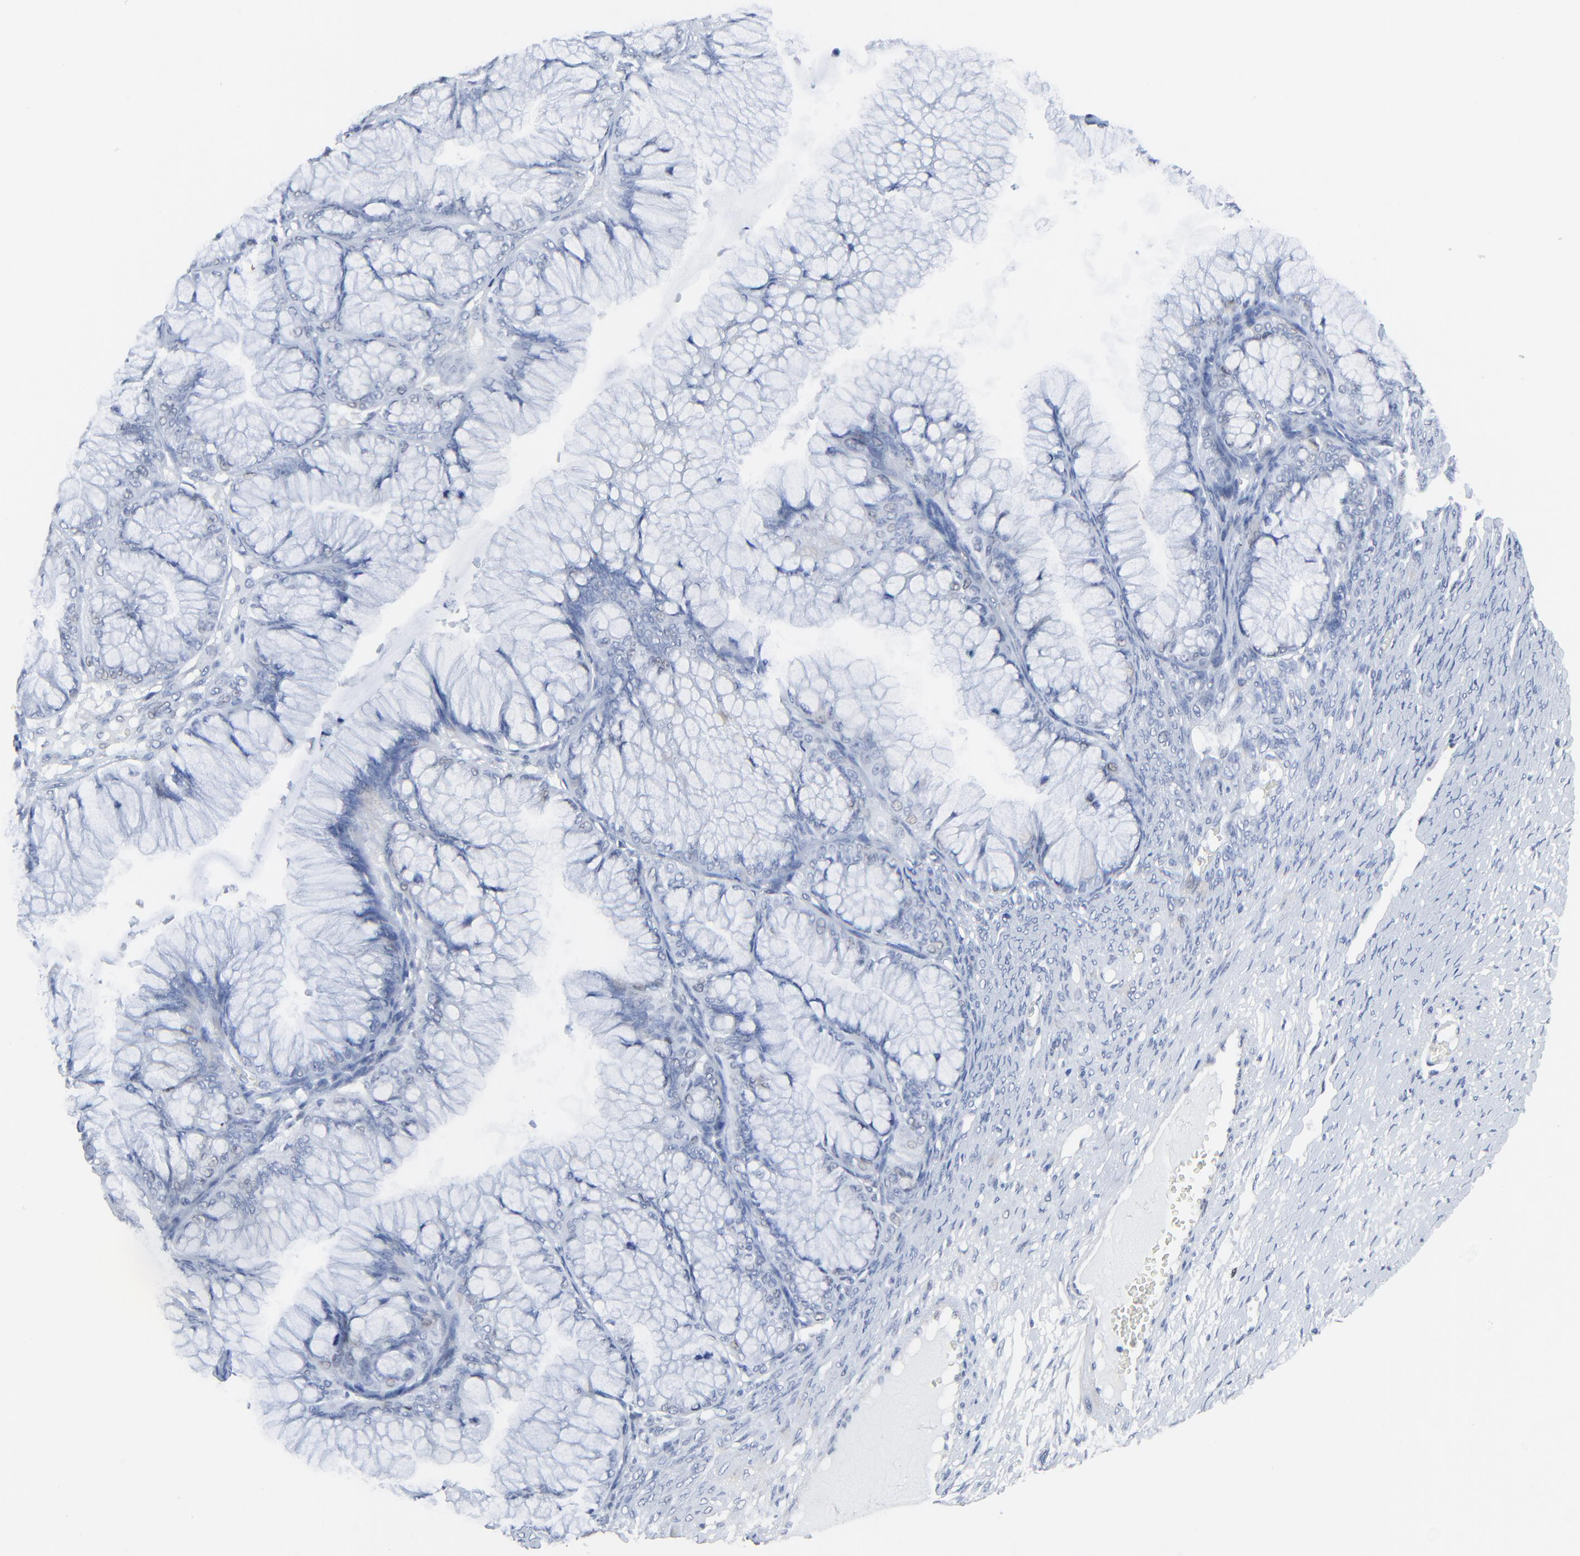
{"staining": {"intensity": "weak", "quantity": "<25%", "location": "nuclear"}, "tissue": "ovarian cancer", "cell_type": "Tumor cells", "image_type": "cancer", "snomed": [{"axis": "morphology", "description": "Cystadenocarcinoma, mucinous, NOS"}, {"axis": "topography", "description": "Ovary"}], "caption": "Ovarian cancer (mucinous cystadenocarcinoma) was stained to show a protein in brown. There is no significant expression in tumor cells.", "gene": "BIRC3", "patient": {"sex": "female", "age": 63}}